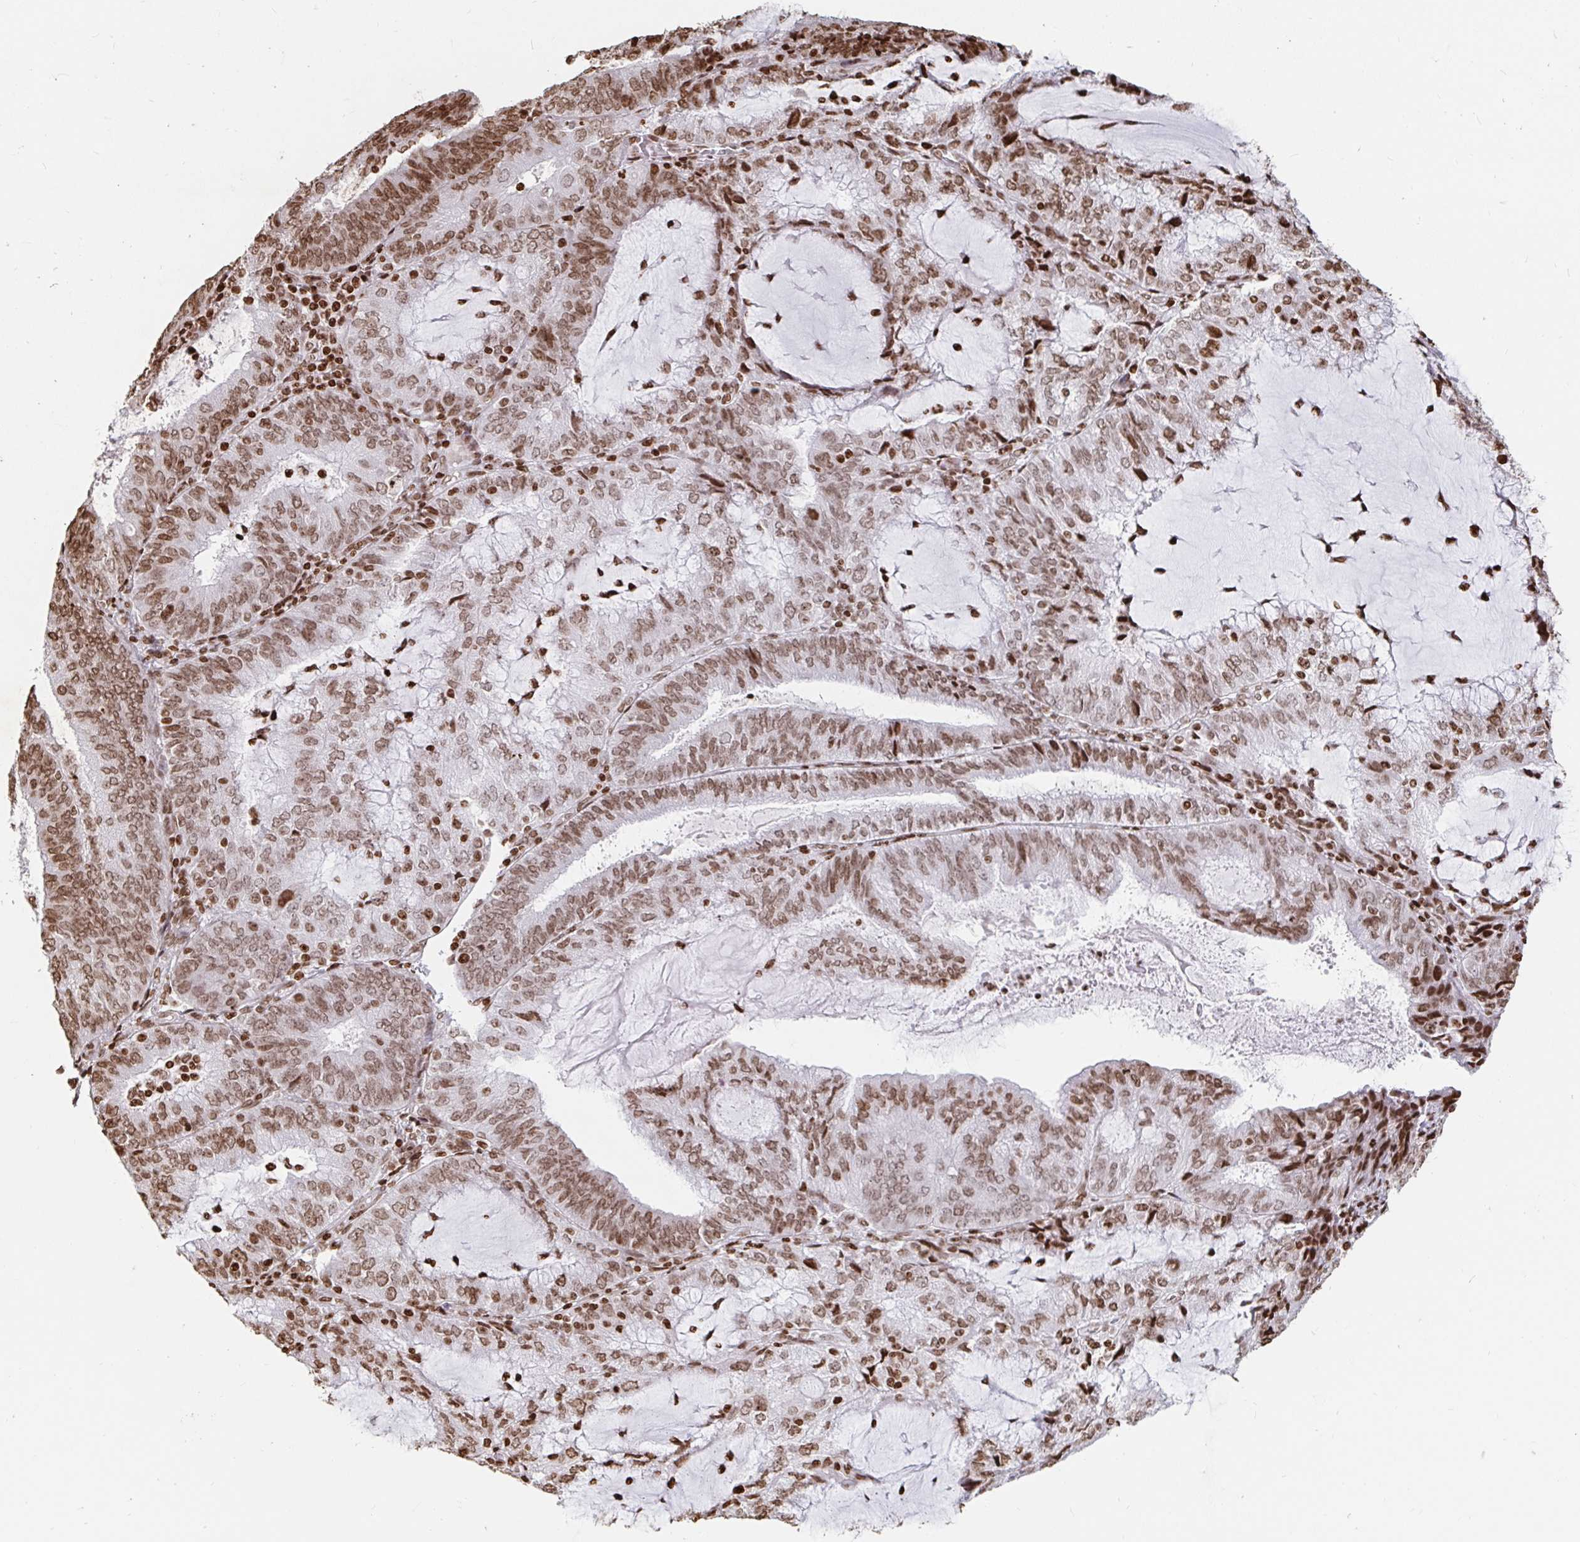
{"staining": {"intensity": "moderate", "quantity": ">75%", "location": "nuclear"}, "tissue": "endometrial cancer", "cell_type": "Tumor cells", "image_type": "cancer", "snomed": [{"axis": "morphology", "description": "Adenocarcinoma, NOS"}, {"axis": "topography", "description": "Endometrium"}], "caption": "Immunohistochemical staining of human endometrial cancer exhibits moderate nuclear protein expression in approximately >75% of tumor cells. Ihc stains the protein in brown and the nuclei are stained blue.", "gene": "H2BC5", "patient": {"sex": "female", "age": 81}}